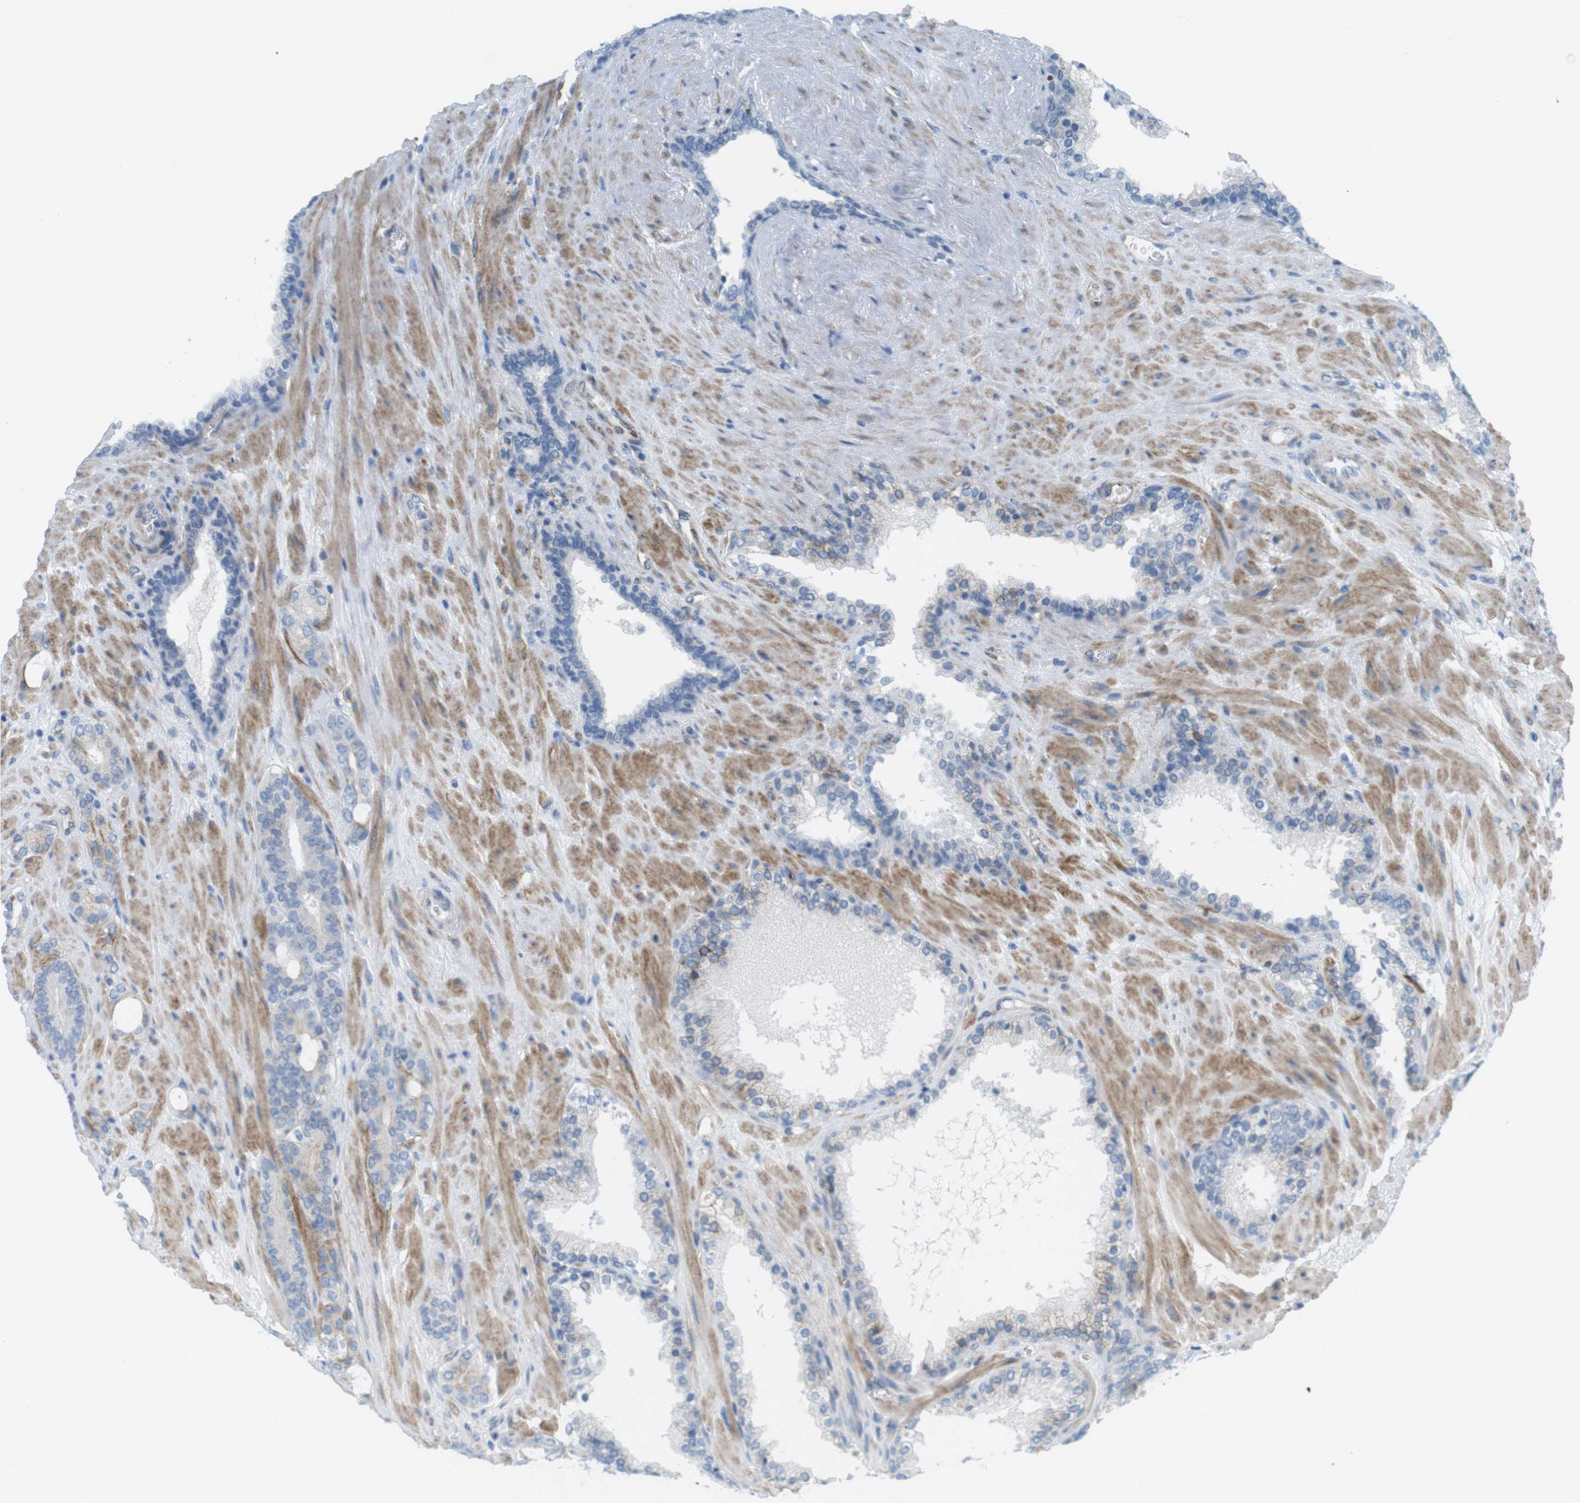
{"staining": {"intensity": "weak", "quantity": "<25%", "location": "cytoplasmic/membranous"}, "tissue": "prostate cancer", "cell_type": "Tumor cells", "image_type": "cancer", "snomed": [{"axis": "morphology", "description": "Adenocarcinoma, Low grade"}, {"axis": "topography", "description": "Prostate"}], "caption": "IHC histopathology image of neoplastic tissue: prostate cancer (adenocarcinoma (low-grade)) stained with DAB (3,3'-diaminobenzidine) demonstrates no significant protein staining in tumor cells. (Immunohistochemistry (ihc), brightfield microscopy, high magnification).", "gene": "MYH9", "patient": {"sex": "male", "age": 63}}